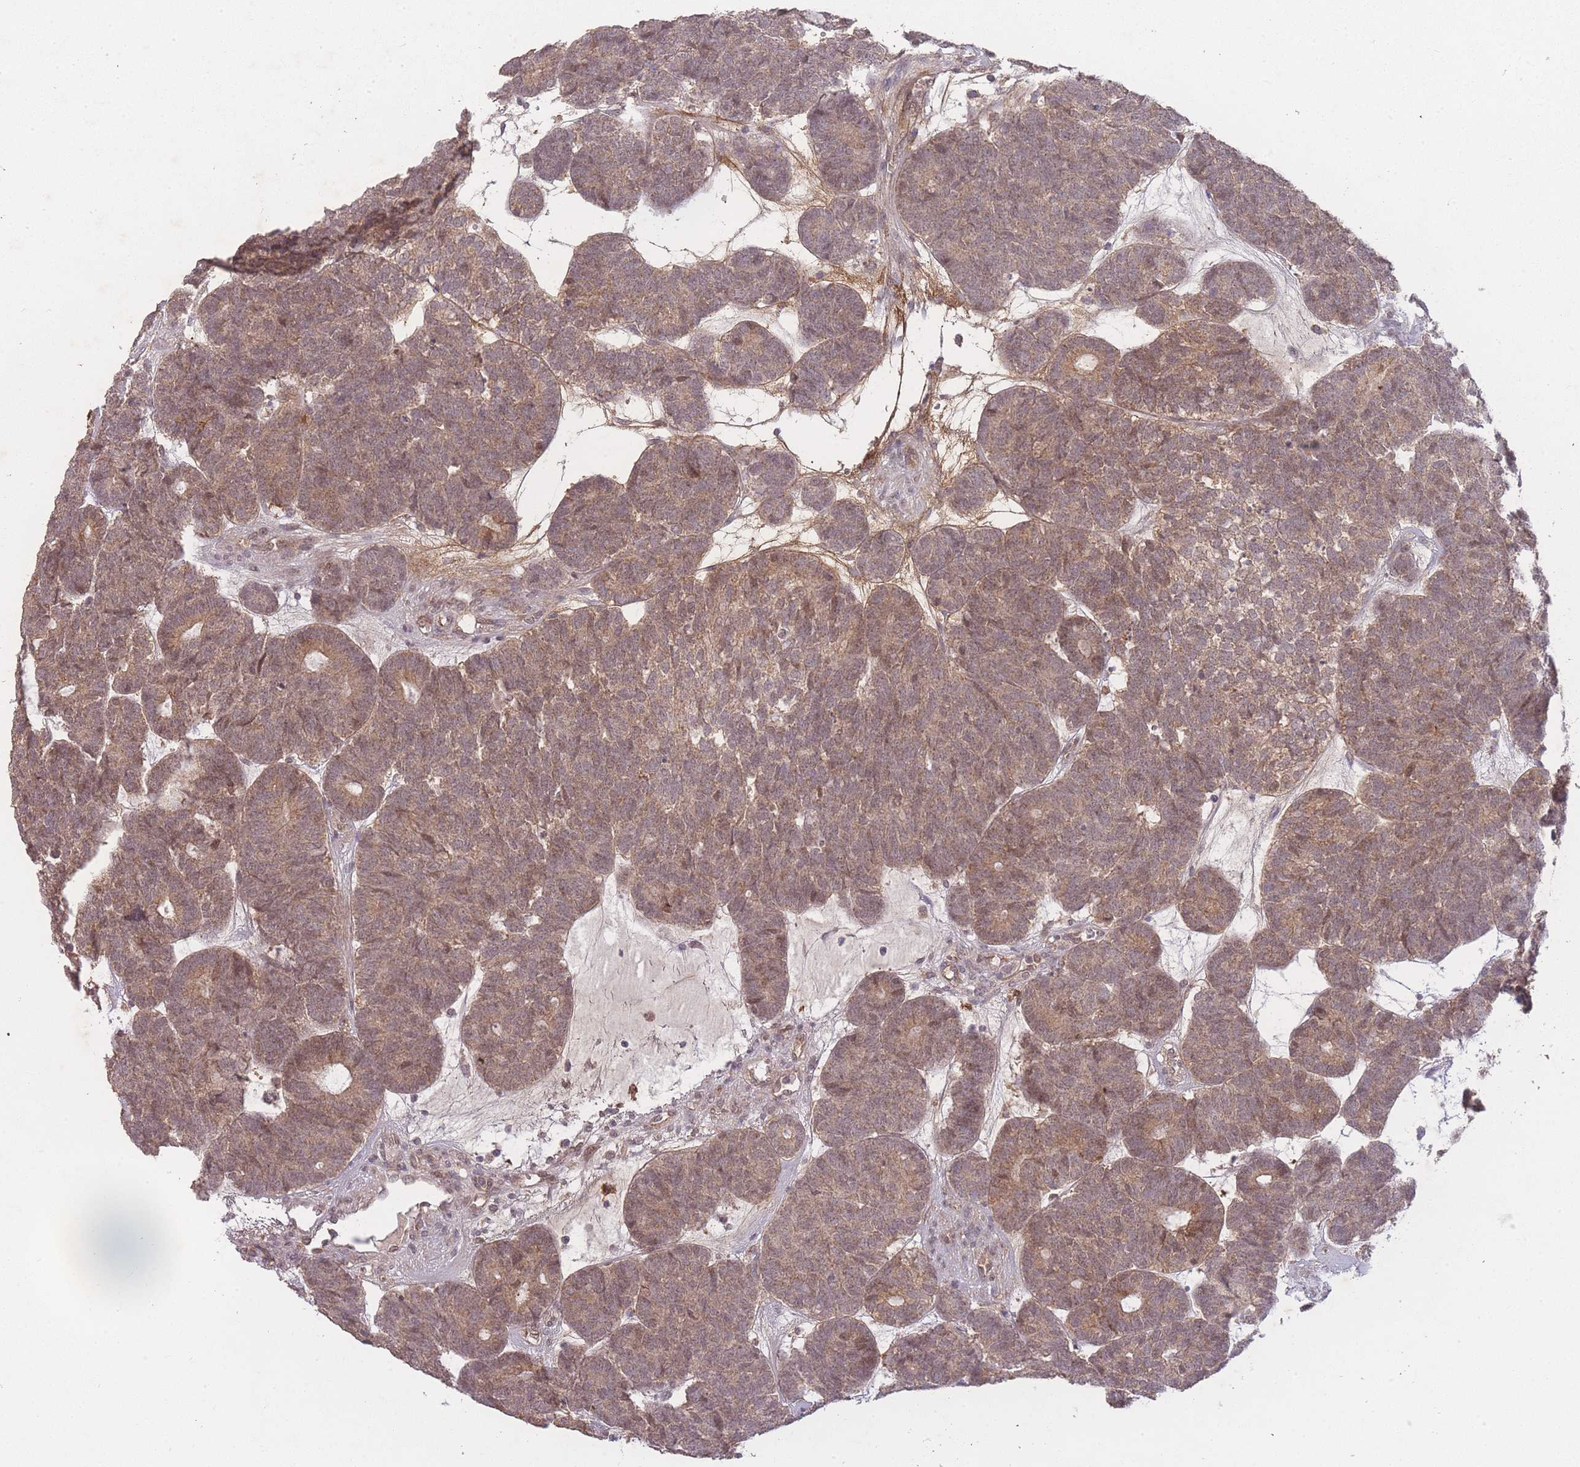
{"staining": {"intensity": "weak", "quantity": ">75%", "location": "cytoplasmic/membranous,nuclear"}, "tissue": "head and neck cancer", "cell_type": "Tumor cells", "image_type": "cancer", "snomed": [{"axis": "morphology", "description": "Adenocarcinoma, NOS"}, {"axis": "topography", "description": "Head-Neck"}], "caption": "Immunohistochemical staining of head and neck cancer (adenocarcinoma) reveals low levels of weak cytoplasmic/membranous and nuclear staining in about >75% of tumor cells. (brown staining indicates protein expression, while blue staining denotes nuclei).", "gene": "RNF144B", "patient": {"sex": "female", "age": 81}}